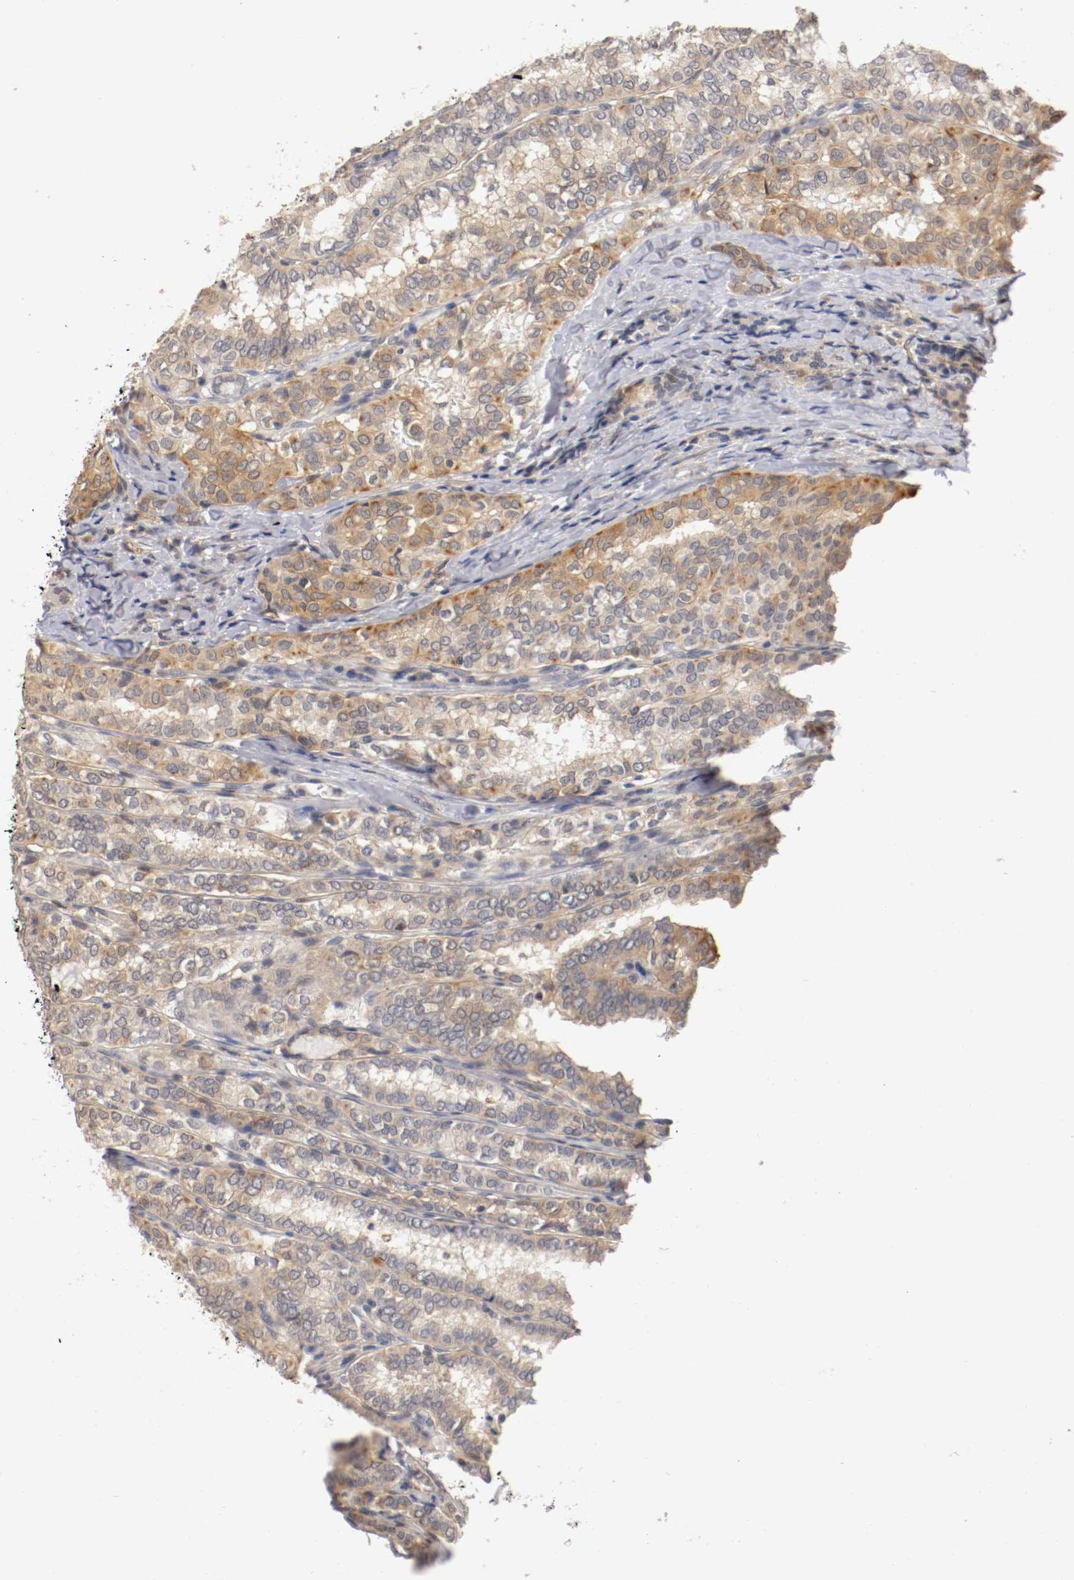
{"staining": {"intensity": "moderate", "quantity": "25%-75%", "location": "cytoplasmic/membranous"}, "tissue": "thyroid cancer", "cell_type": "Tumor cells", "image_type": "cancer", "snomed": [{"axis": "morphology", "description": "Papillary adenocarcinoma, NOS"}, {"axis": "topography", "description": "Thyroid gland"}], "caption": "Papillary adenocarcinoma (thyroid) stained for a protein (brown) reveals moderate cytoplasmic/membranous positive staining in about 25%-75% of tumor cells.", "gene": "RBM23", "patient": {"sex": "female", "age": 30}}